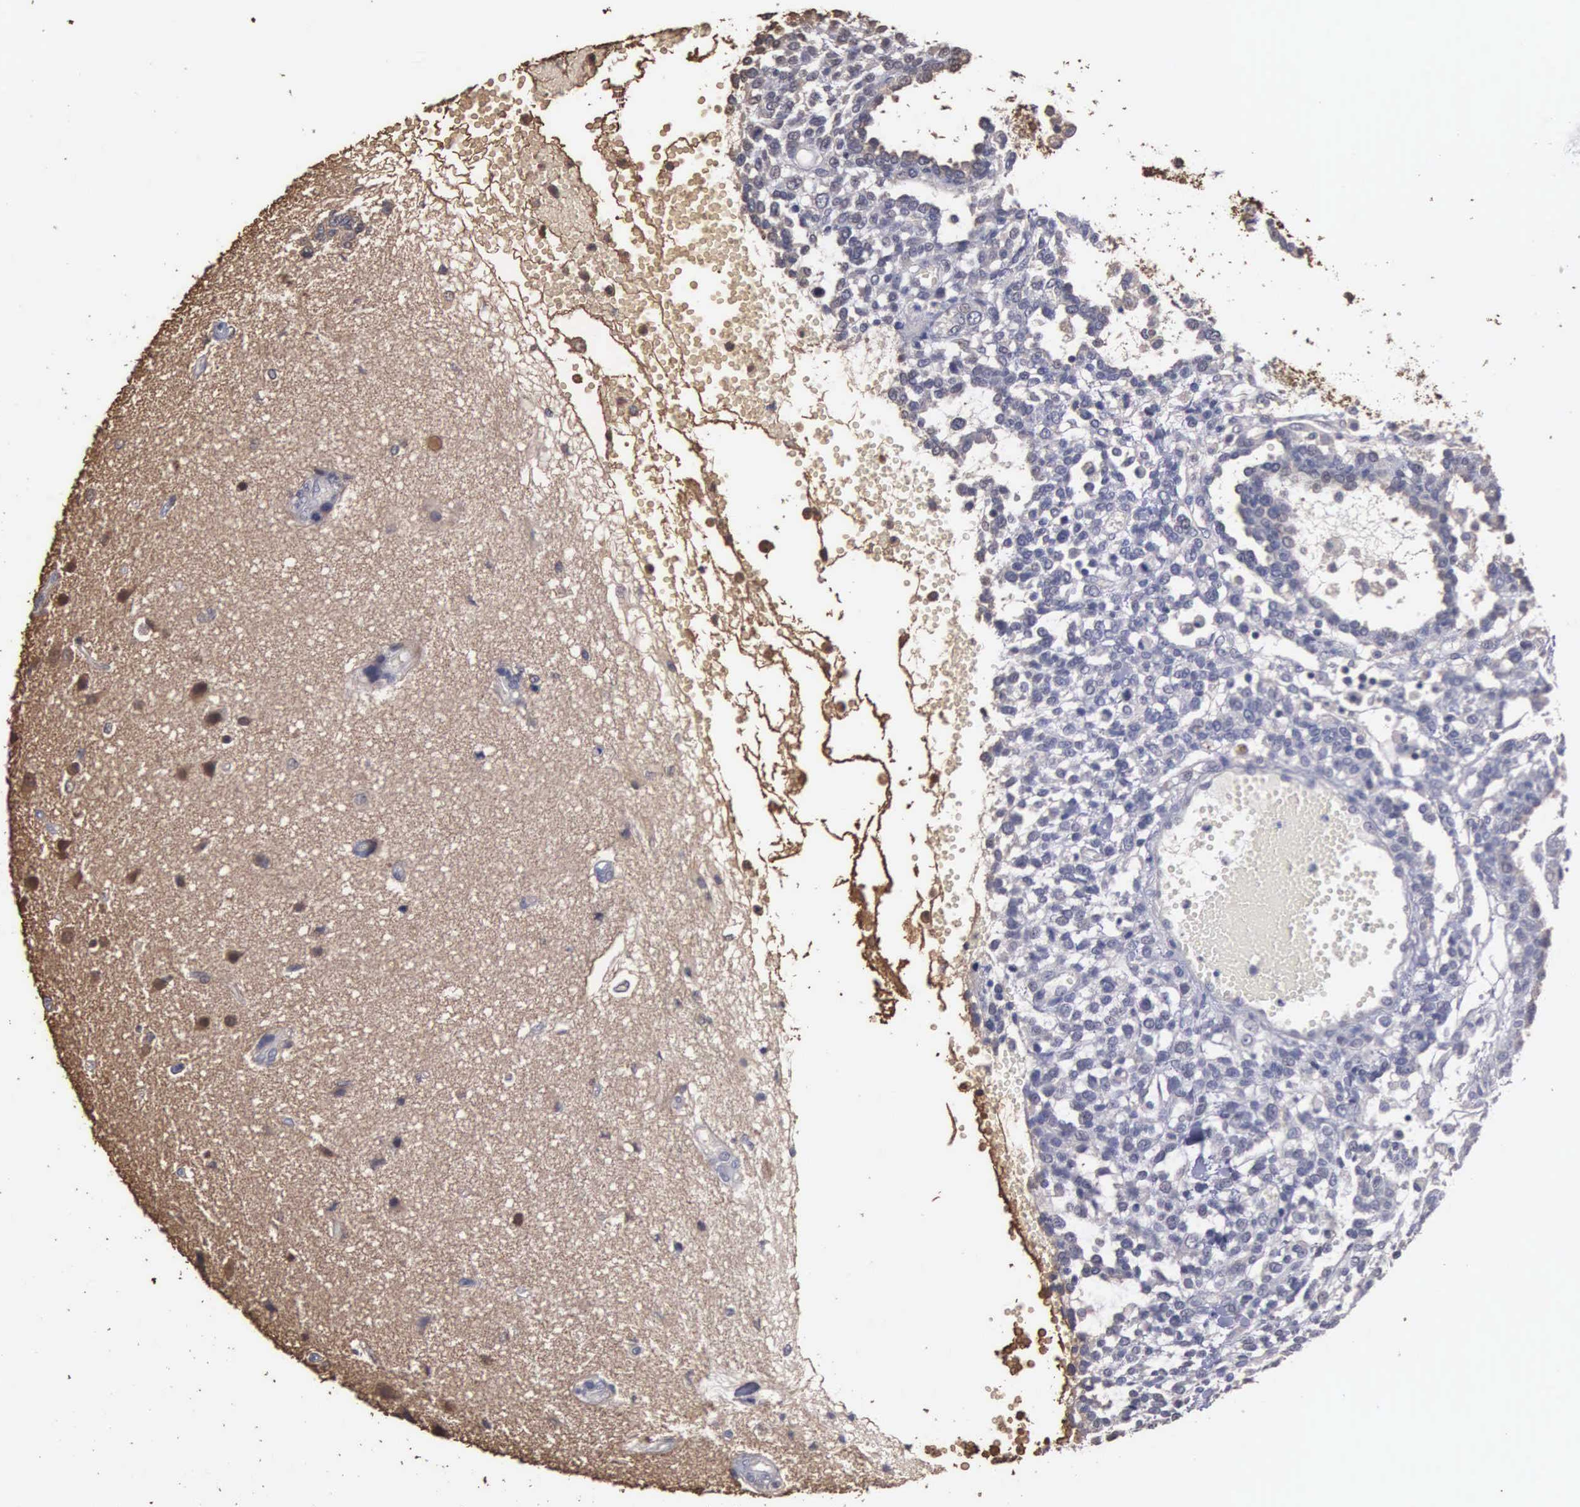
{"staining": {"intensity": "negative", "quantity": "none", "location": "none"}, "tissue": "glioma", "cell_type": "Tumor cells", "image_type": "cancer", "snomed": [{"axis": "morphology", "description": "Glioma, malignant, High grade"}, {"axis": "topography", "description": "Brain"}], "caption": "Tumor cells are negative for protein expression in human glioma.", "gene": "ENO3", "patient": {"sex": "male", "age": 66}}